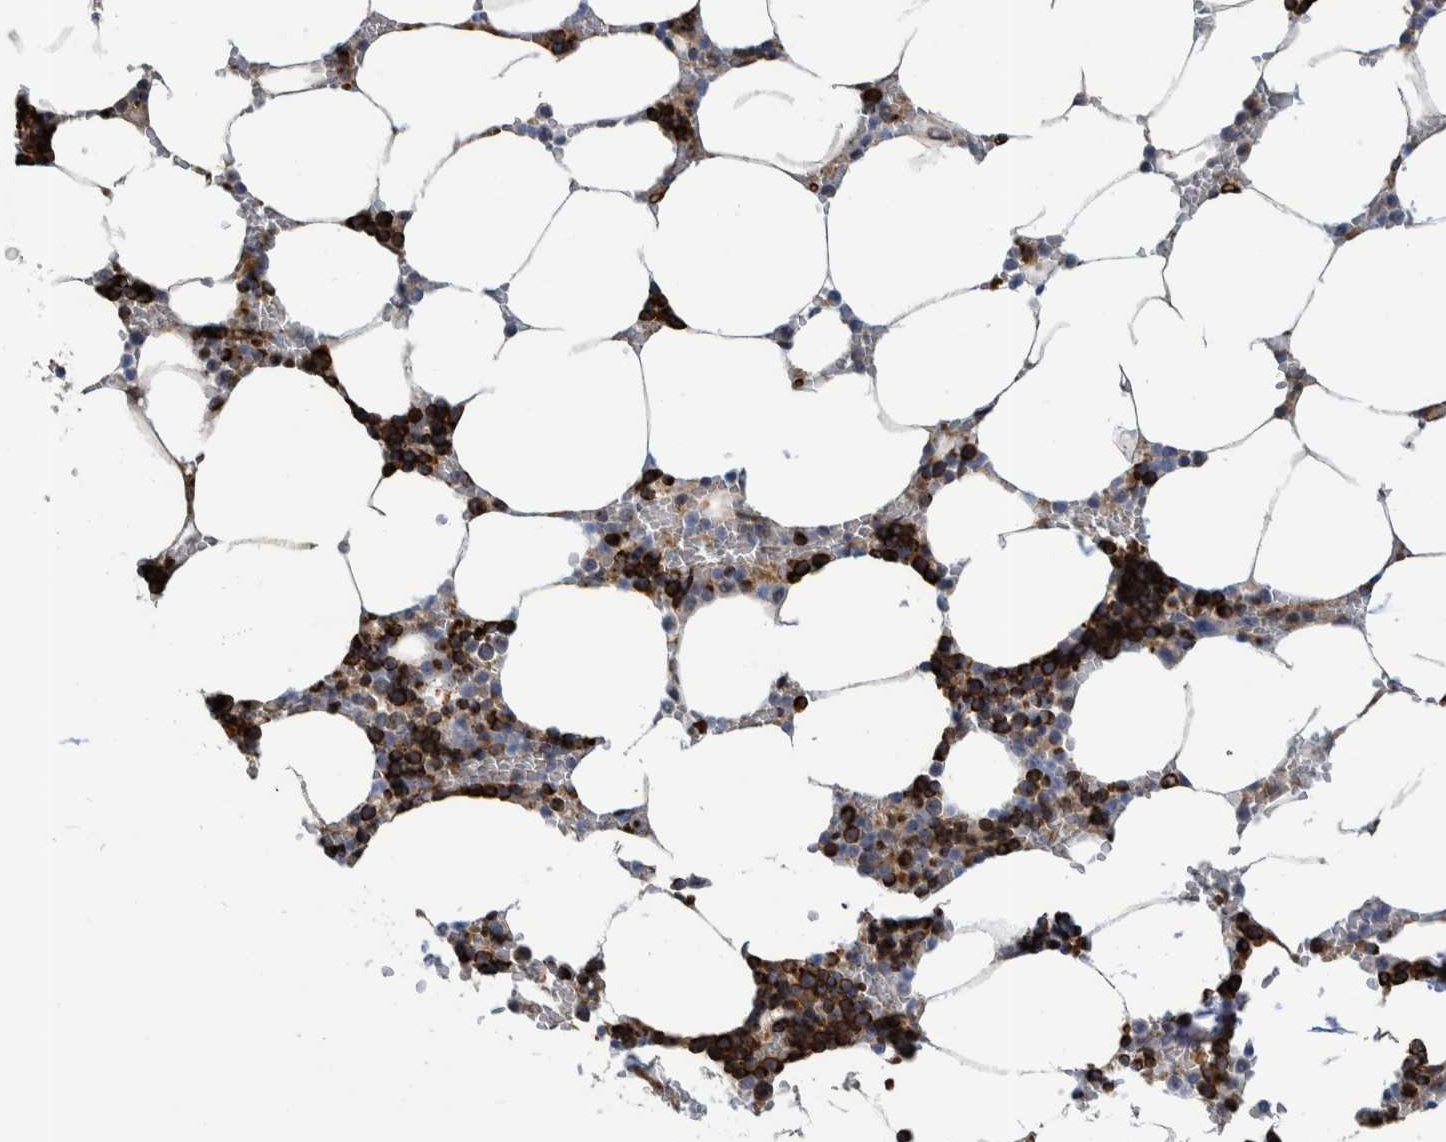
{"staining": {"intensity": "strong", "quantity": ">75%", "location": "cytoplasmic/membranous"}, "tissue": "bone marrow", "cell_type": "Hematopoietic cells", "image_type": "normal", "snomed": [{"axis": "morphology", "description": "Normal tissue, NOS"}, {"axis": "topography", "description": "Bone marrow"}], "caption": "This micrograph demonstrates immunohistochemistry staining of benign bone marrow, with high strong cytoplasmic/membranous expression in about >75% of hematopoietic cells.", "gene": "CCDC57", "patient": {"sex": "male", "age": 70}}